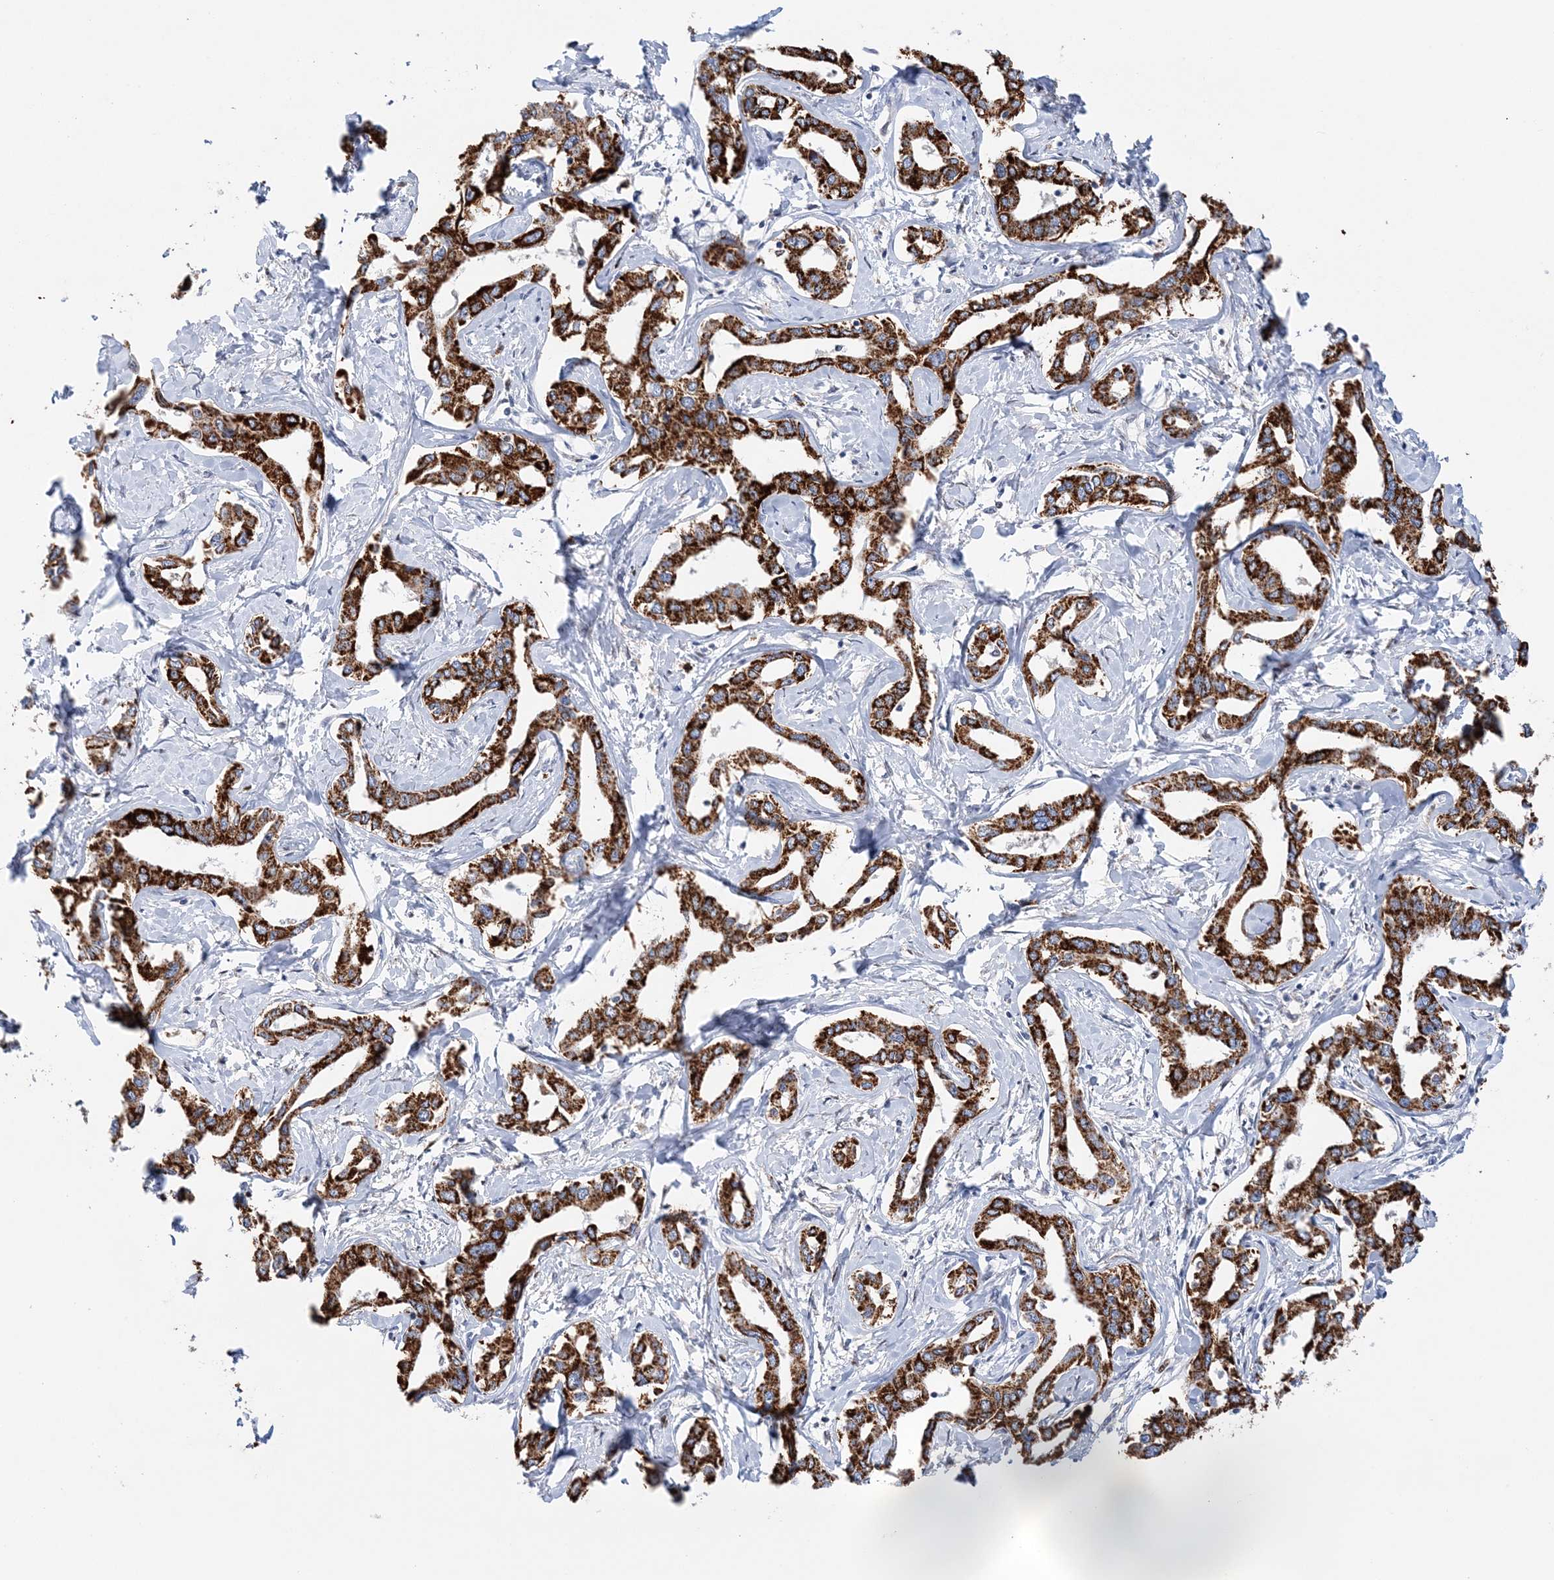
{"staining": {"intensity": "strong", "quantity": ">75%", "location": "cytoplasmic/membranous"}, "tissue": "liver cancer", "cell_type": "Tumor cells", "image_type": "cancer", "snomed": [{"axis": "morphology", "description": "Cholangiocarcinoma"}, {"axis": "topography", "description": "Liver"}], "caption": "A micrograph of human liver cholangiocarcinoma stained for a protein displays strong cytoplasmic/membranous brown staining in tumor cells.", "gene": "NIT2", "patient": {"sex": "male", "age": 59}}